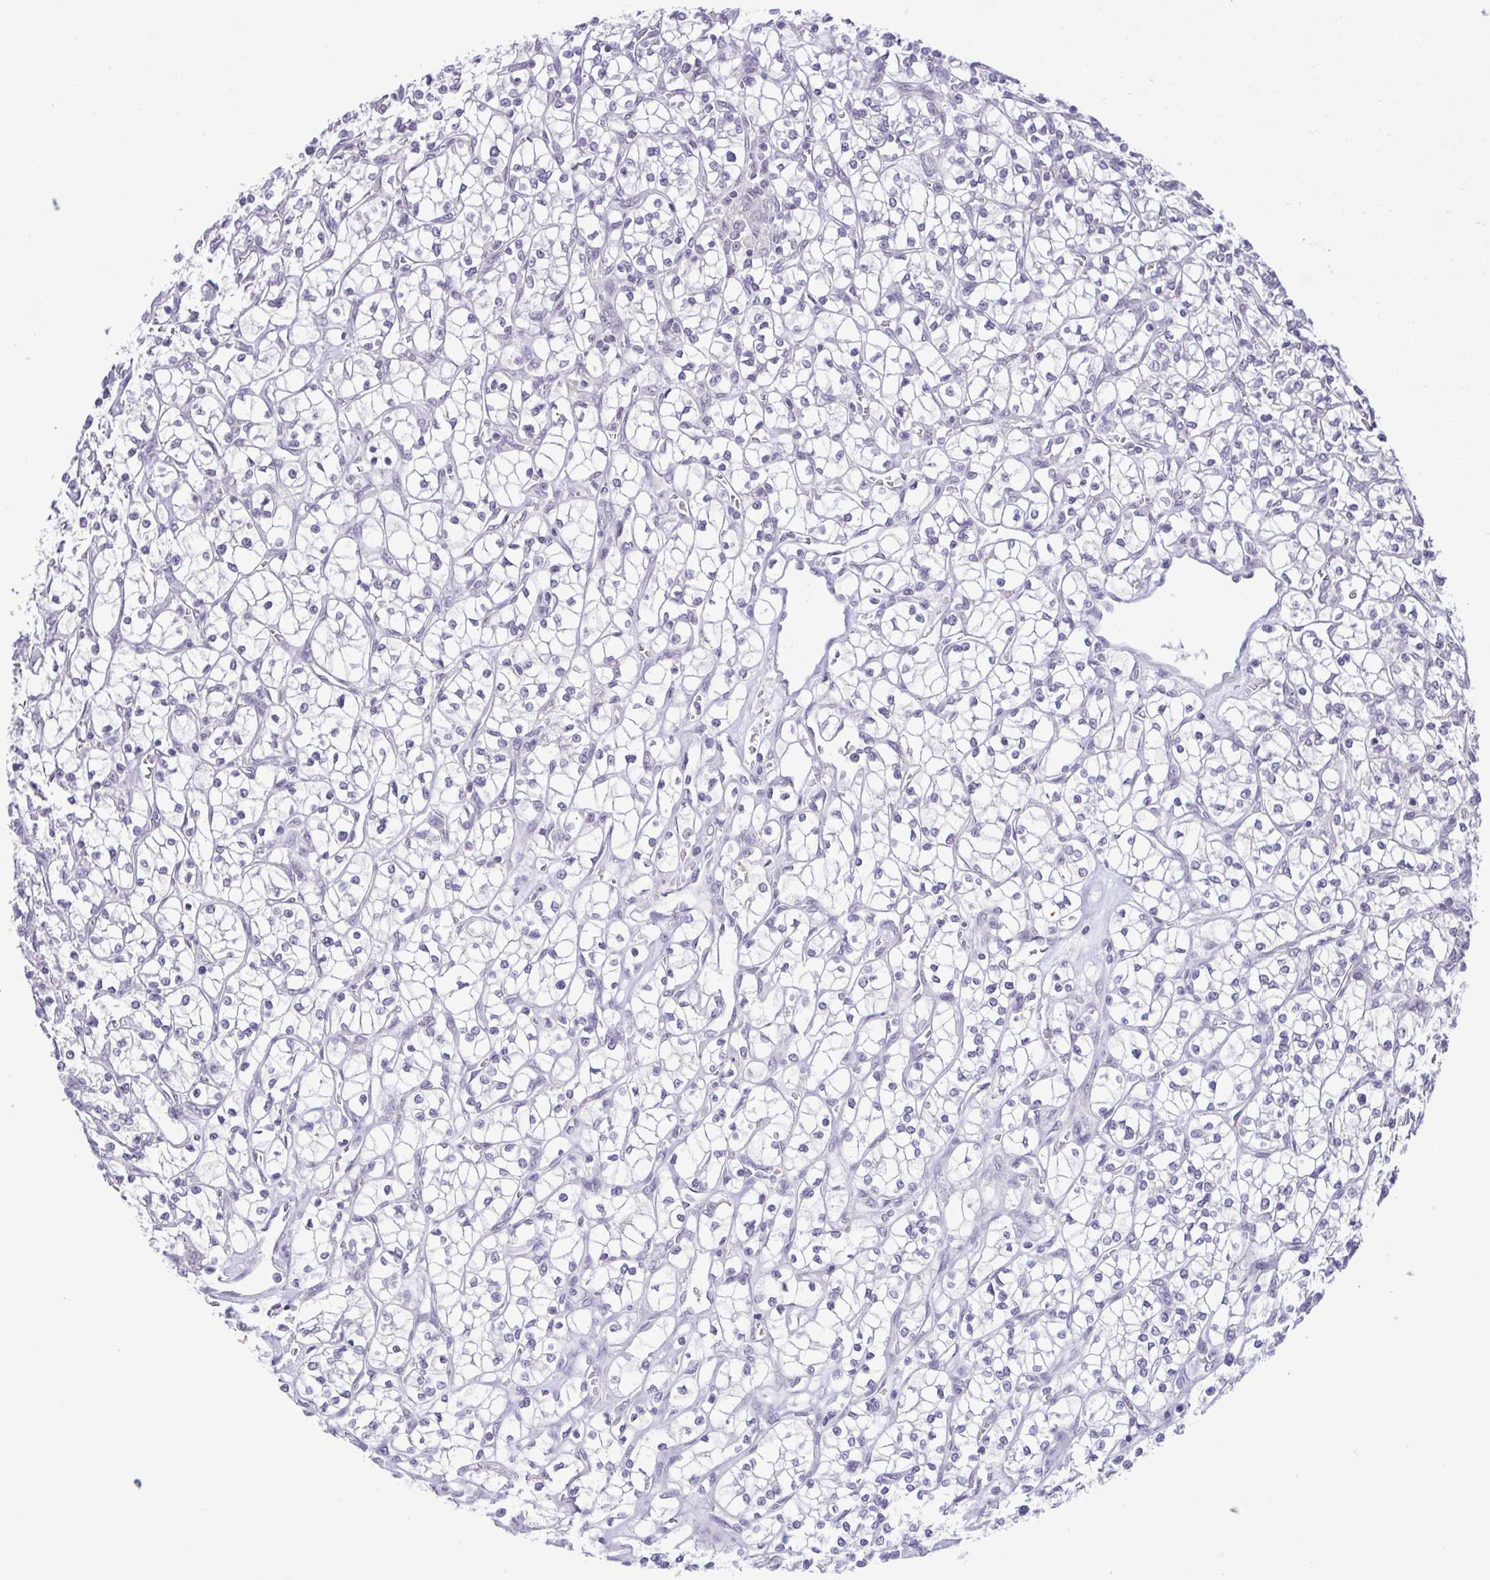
{"staining": {"intensity": "negative", "quantity": "none", "location": "none"}, "tissue": "renal cancer", "cell_type": "Tumor cells", "image_type": "cancer", "snomed": [{"axis": "morphology", "description": "Adenocarcinoma, NOS"}, {"axis": "topography", "description": "Kidney"}], "caption": "Histopathology image shows no significant protein expression in tumor cells of renal cancer.", "gene": "IL1RN", "patient": {"sex": "female", "age": 64}}